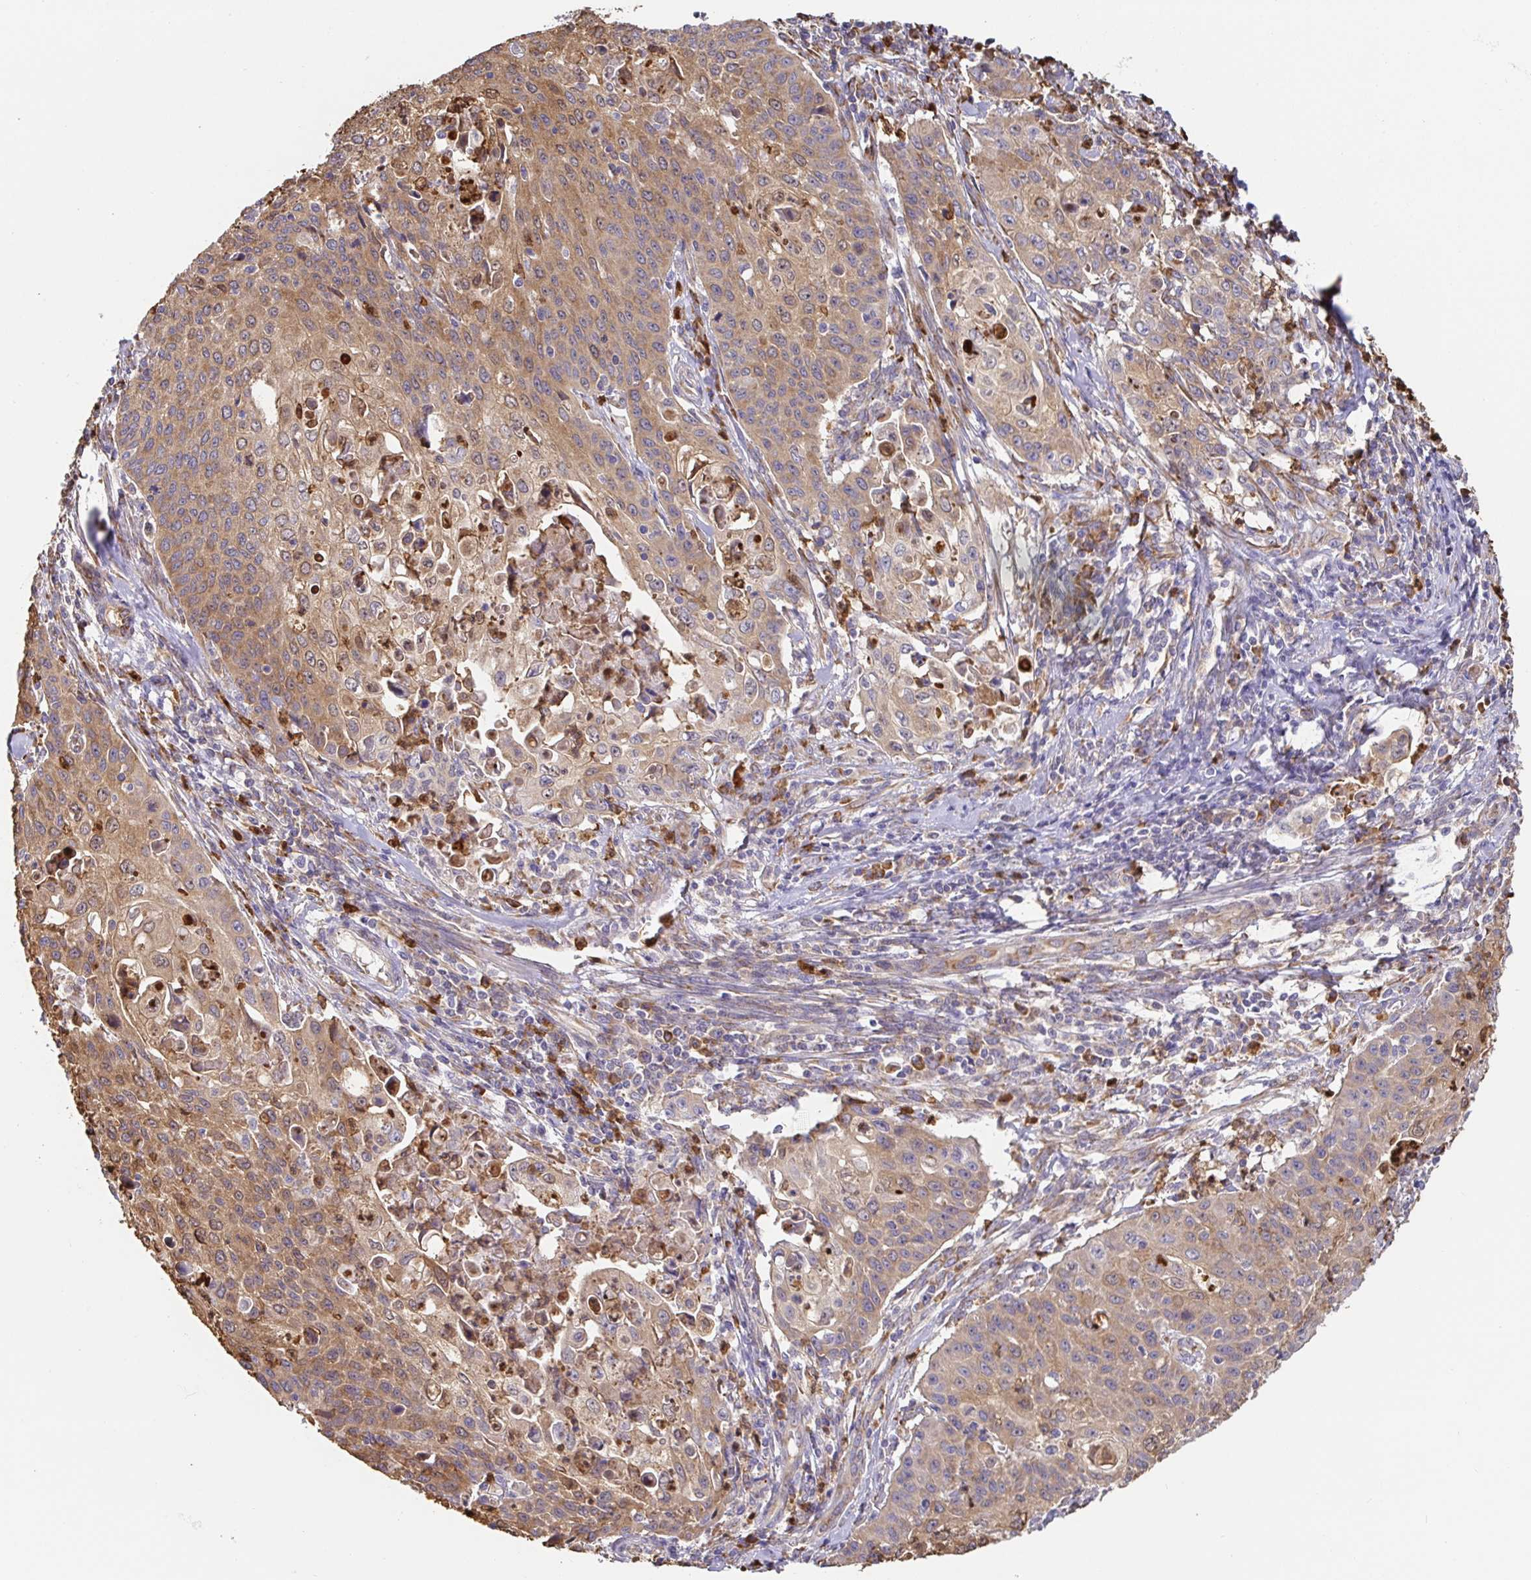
{"staining": {"intensity": "moderate", "quantity": ">75%", "location": "cytoplasmic/membranous"}, "tissue": "cervical cancer", "cell_type": "Tumor cells", "image_type": "cancer", "snomed": [{"axis": "morphology", "description": "Squamous cell carcinoma, NOS"}, {"axis": "topography", "description": "Cervix"}], "caption": "Immunohistochemical staining of human cervical cancer (squamous cell carcinoma) exhibits medium levels of moderate cytoplasmic/membranous protein expression in approximately >75% of tumor cells.", "gene": "PDPK1", "patient": {"sex": "female", "age": 65}}